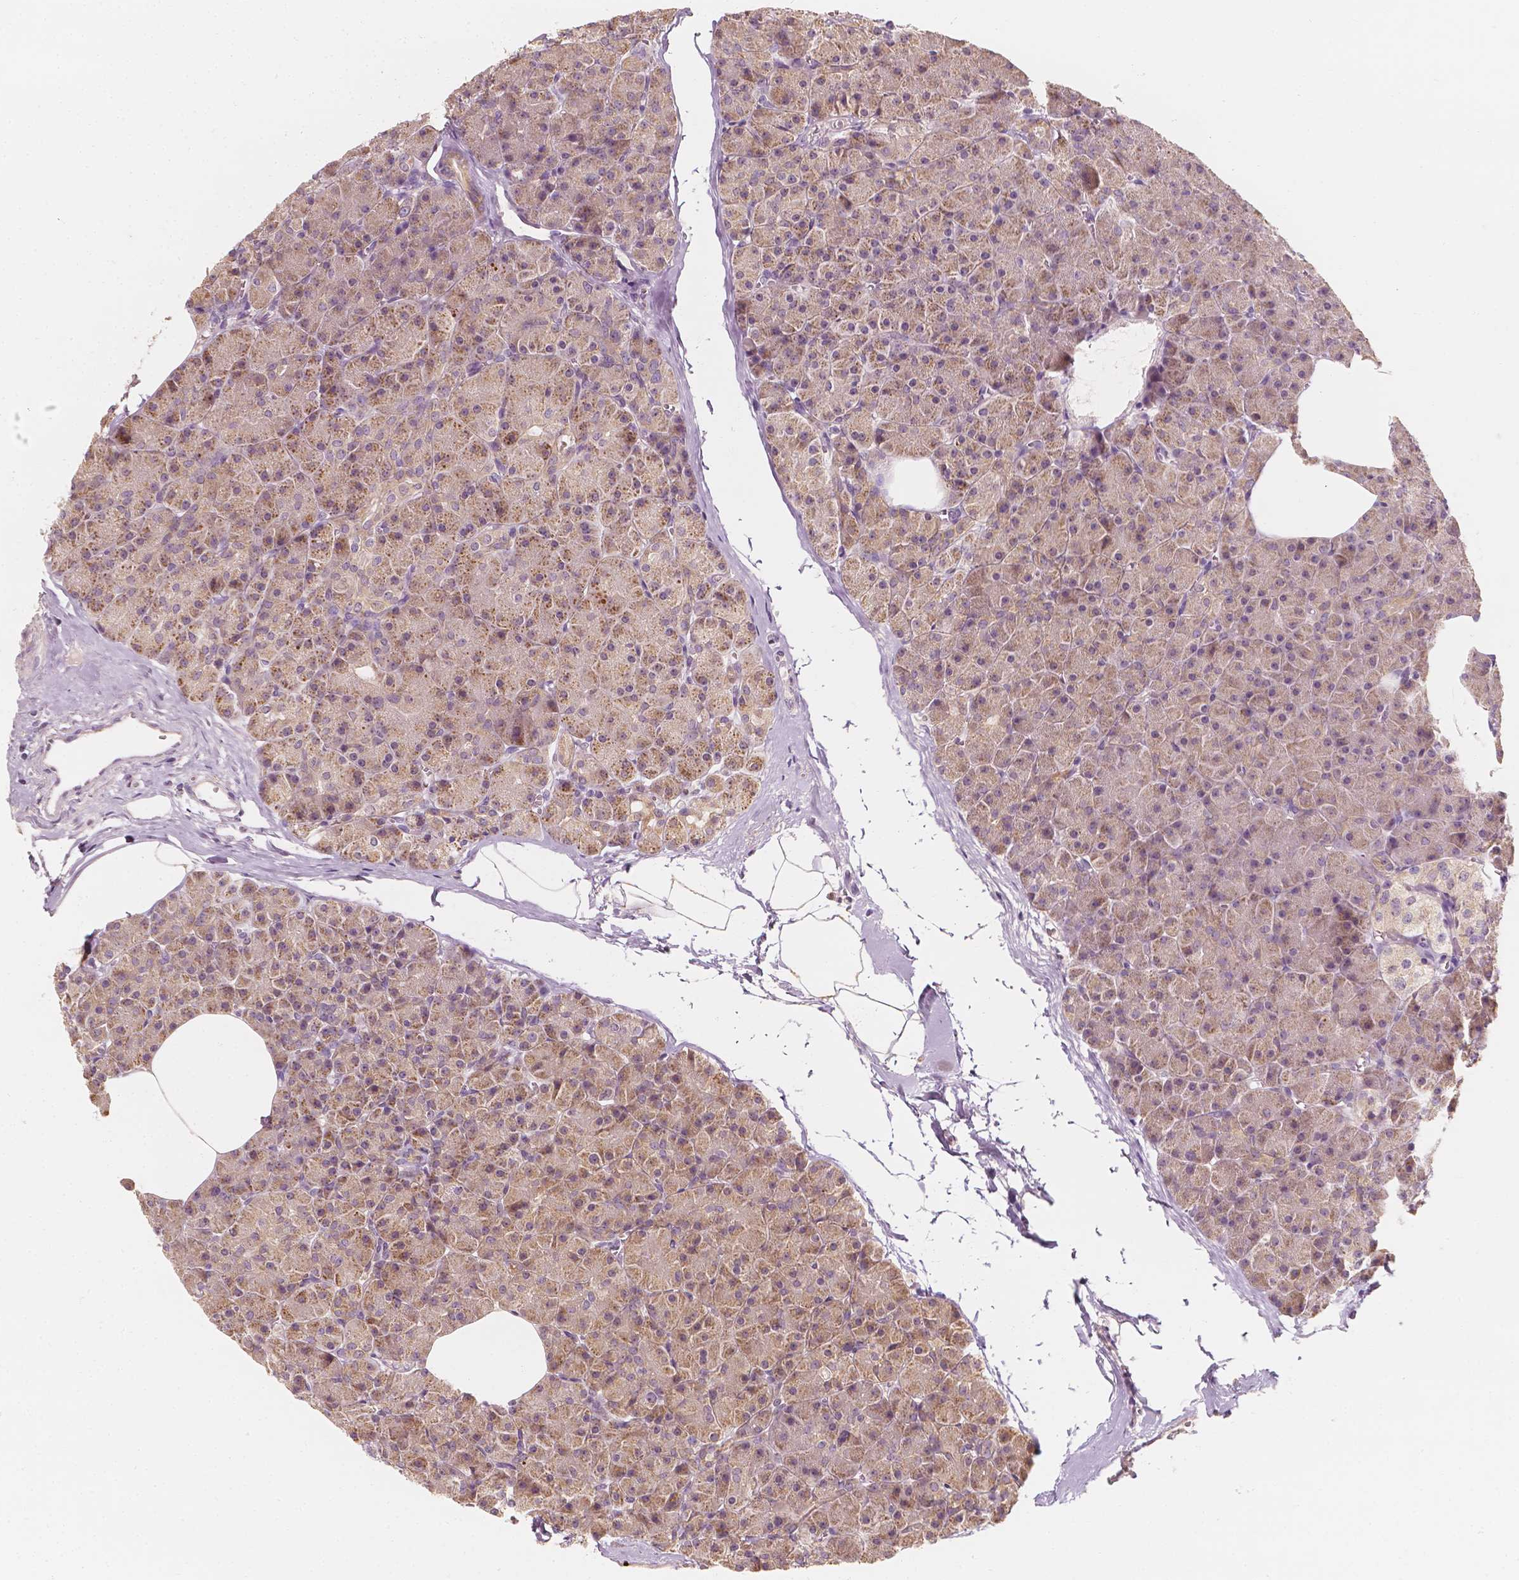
{"staining": {"intensity": "weak", "quantity": "25%-75%", "location": "cytoplasmic/membranous"}, "tissue": "pancreas", "cell_type": "Exocrine glandular cells", "image_type": "normal", "snomed": [{"axis": "morphology", "description": "Normal tissue, NOS"}, {"axis": "topography", "description": "Pancreas"}], "caption": "This is a micrograph of IHC staining of unremarkable pancreas, which shows weak positivity in the cytoplasmic/membranous of exocrine glandular cells.", "gene": "SHPK", "patient": {"sex": "female", "age": 45}}